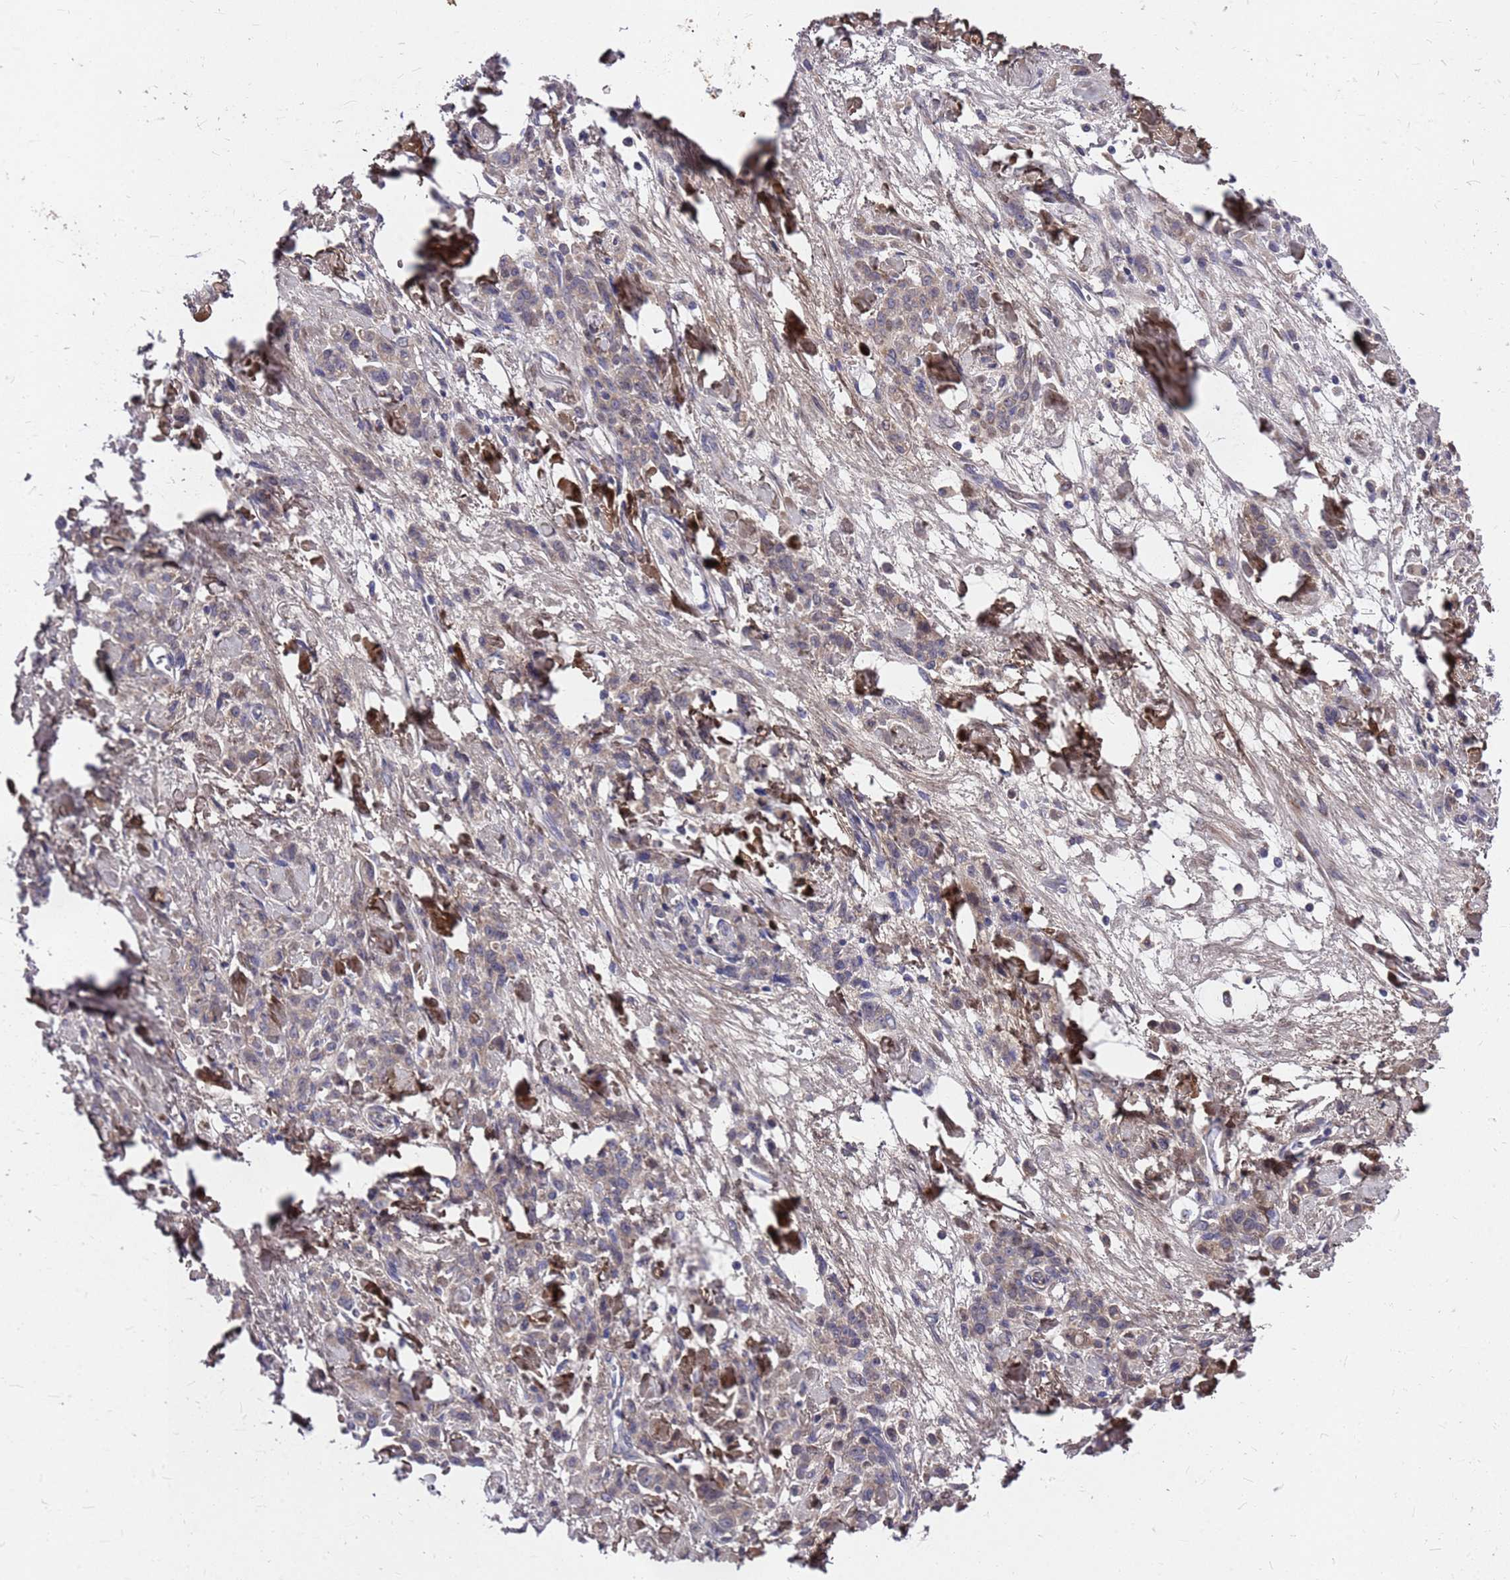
{"staining": {"intensity": "negative", "quantity": "none", "location": "none"}, "tissue": "stomach cancer", "cell_type": "Tumor cells", "image_type": "cancer", "snomed": [{"axis": "morphology", "description": "Normal tissue, NOS"}, {"axis": "morphology", "description": "Adenocarcinoma, NOS"}, {"axis": "topography", "description": "Stomach"}], "caption": "Immunohistochemistry photomicrograph of neoplastic tissue: human stomach adenocarcinoma stained with DAB (3,3'-diaminobenzidine) demonstrates no significant protein positivity in tumor cells.", "gene": "ZNF717", "patient": {"sex": "male", "age": 82}}